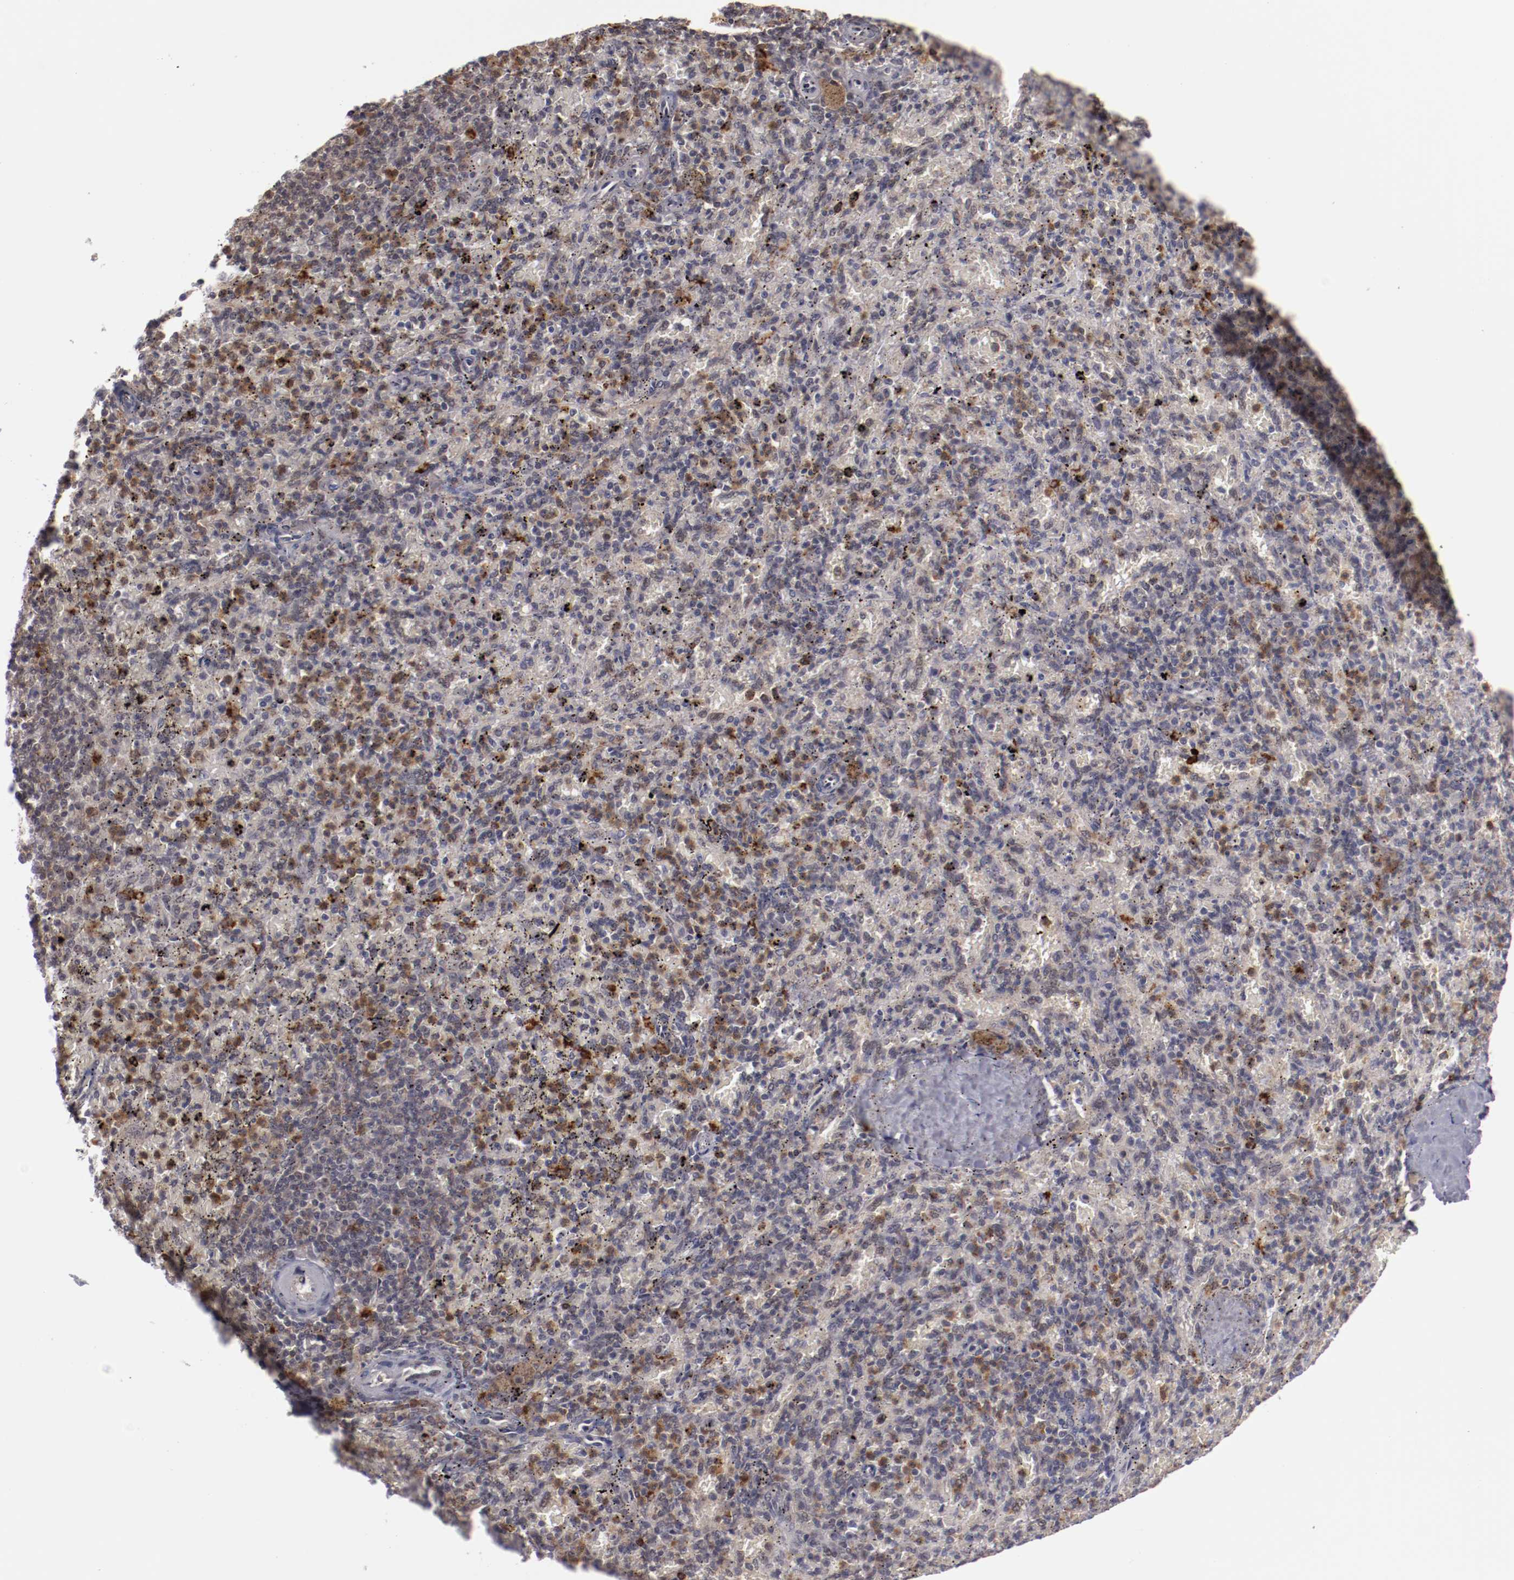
{"staining": {"intensity": "moderate", "quantity": "<25%", "location": "cytoplasmic/membranous"}, "tissue": "spleen", "cell_type": "Cells in red pulp", "image_type": "normal", "snomed": [{"axis": "morphology", "description": "Normal tissue, NOS"}, {"axis": "topography", "description": "Spleen"}], "caption": "A brown stain labels moderate cytoplasmic/membranous positivity of a protein in cells in red pulp of unremarkable spleen. (DAB (3,3'-diaminobenzidine) = brown stain, brightfield microscopy at high magnification).", "gene": "STX3", "patient": {"sex": "female", "age": 43}}